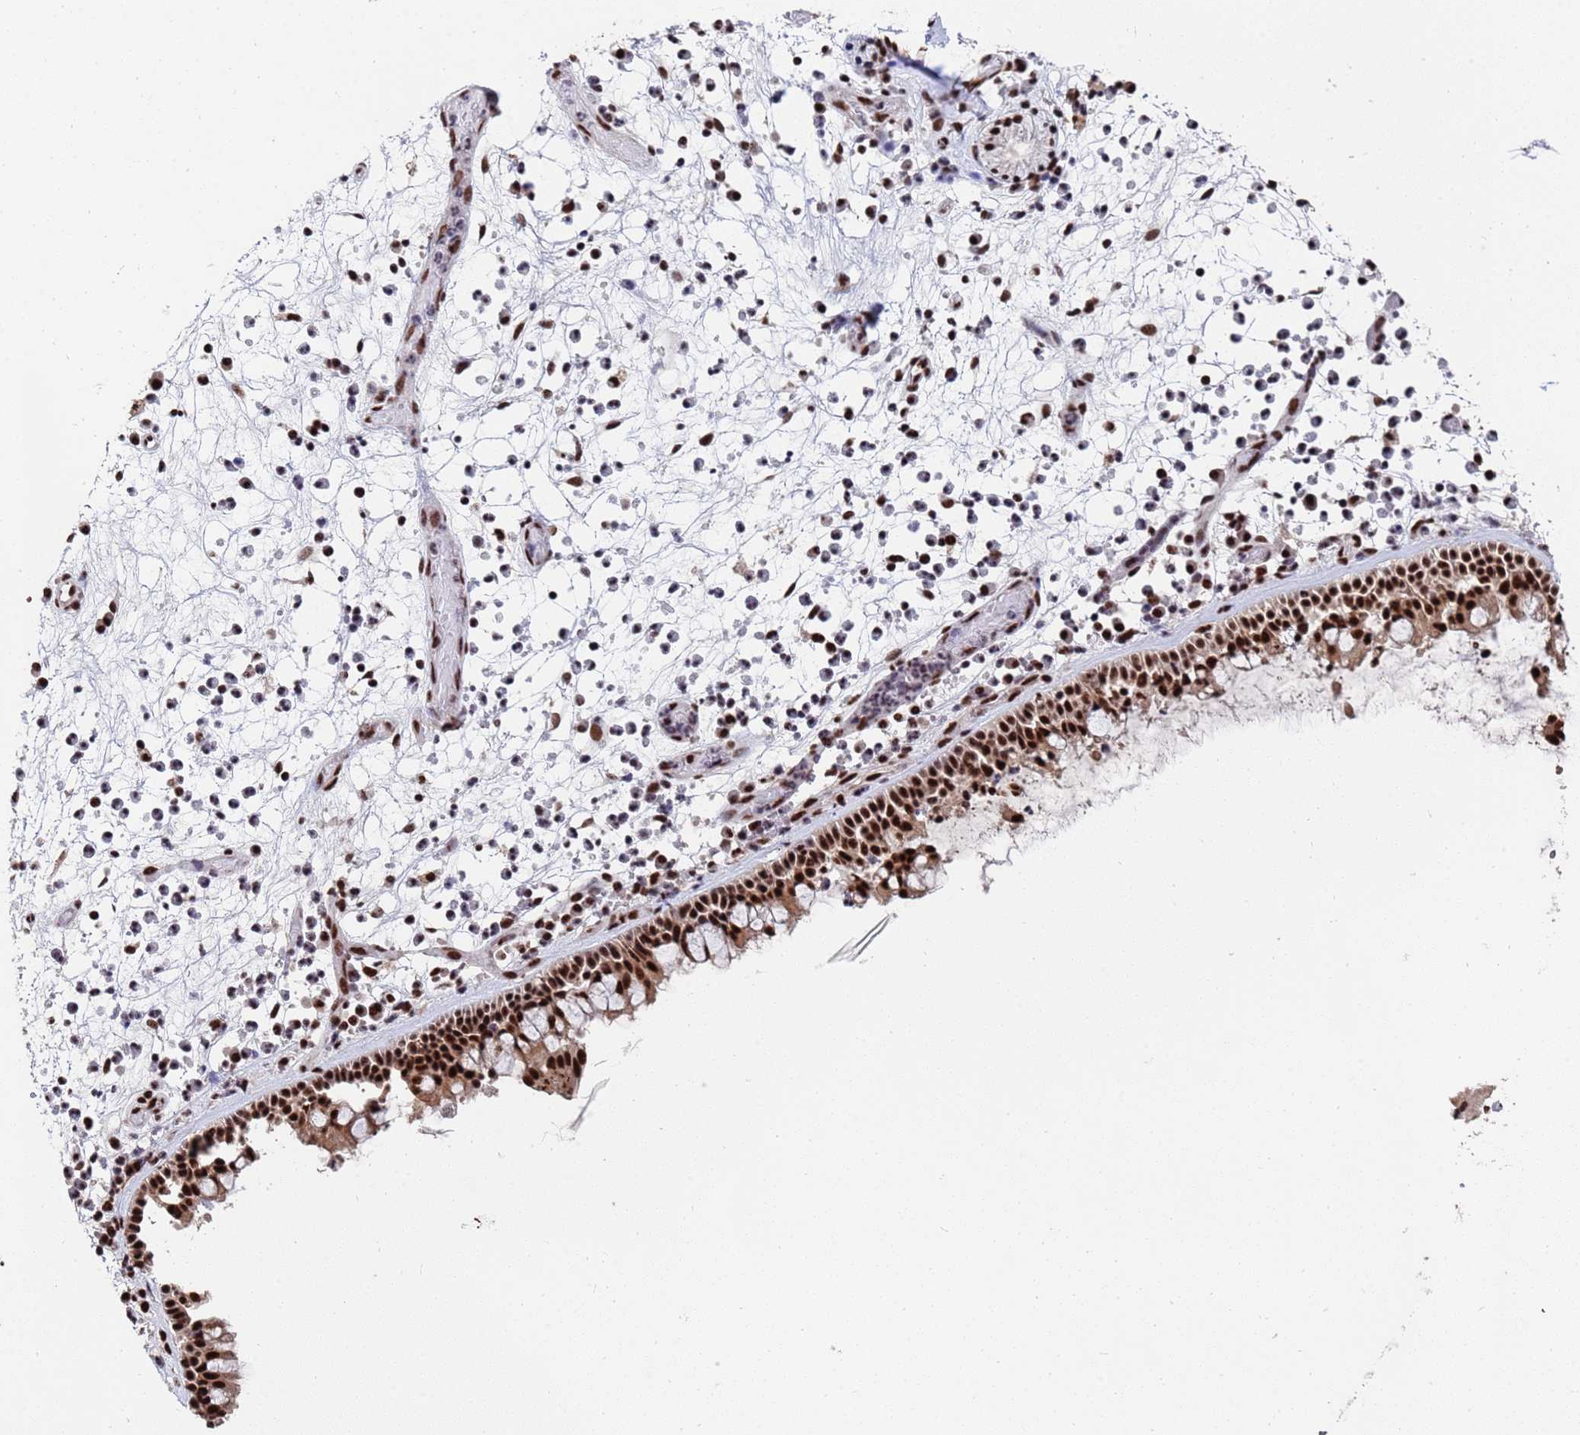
{"staining": {"intensity": "strong", "quantity": ">75%", "location": "nuclear"}, "tissue": "nasopharynx", "cell_type": "Respiratory epithelial cells", "image_type": "normal", "snomed": [{"axis": "morphology", "description": "Normal tissue, NOS"}, {"axis": "morphology", "description": "Inflammation, NOS"}, {"axis": "morphology", "description": "Malignant melanoma, Metastatic site"}, {"axis": "topography", "description": "Nasopharynx"}], "caption": "DAB (3,3'-diaminobenzidine) immunohistochemical staining of normal nasopharynx exhibits strong nuclear protein staining in approximately >75% of respiratory epithelial cells.", "gene": "SF3B2", "patient": {"sex": "male", "age": 70}}